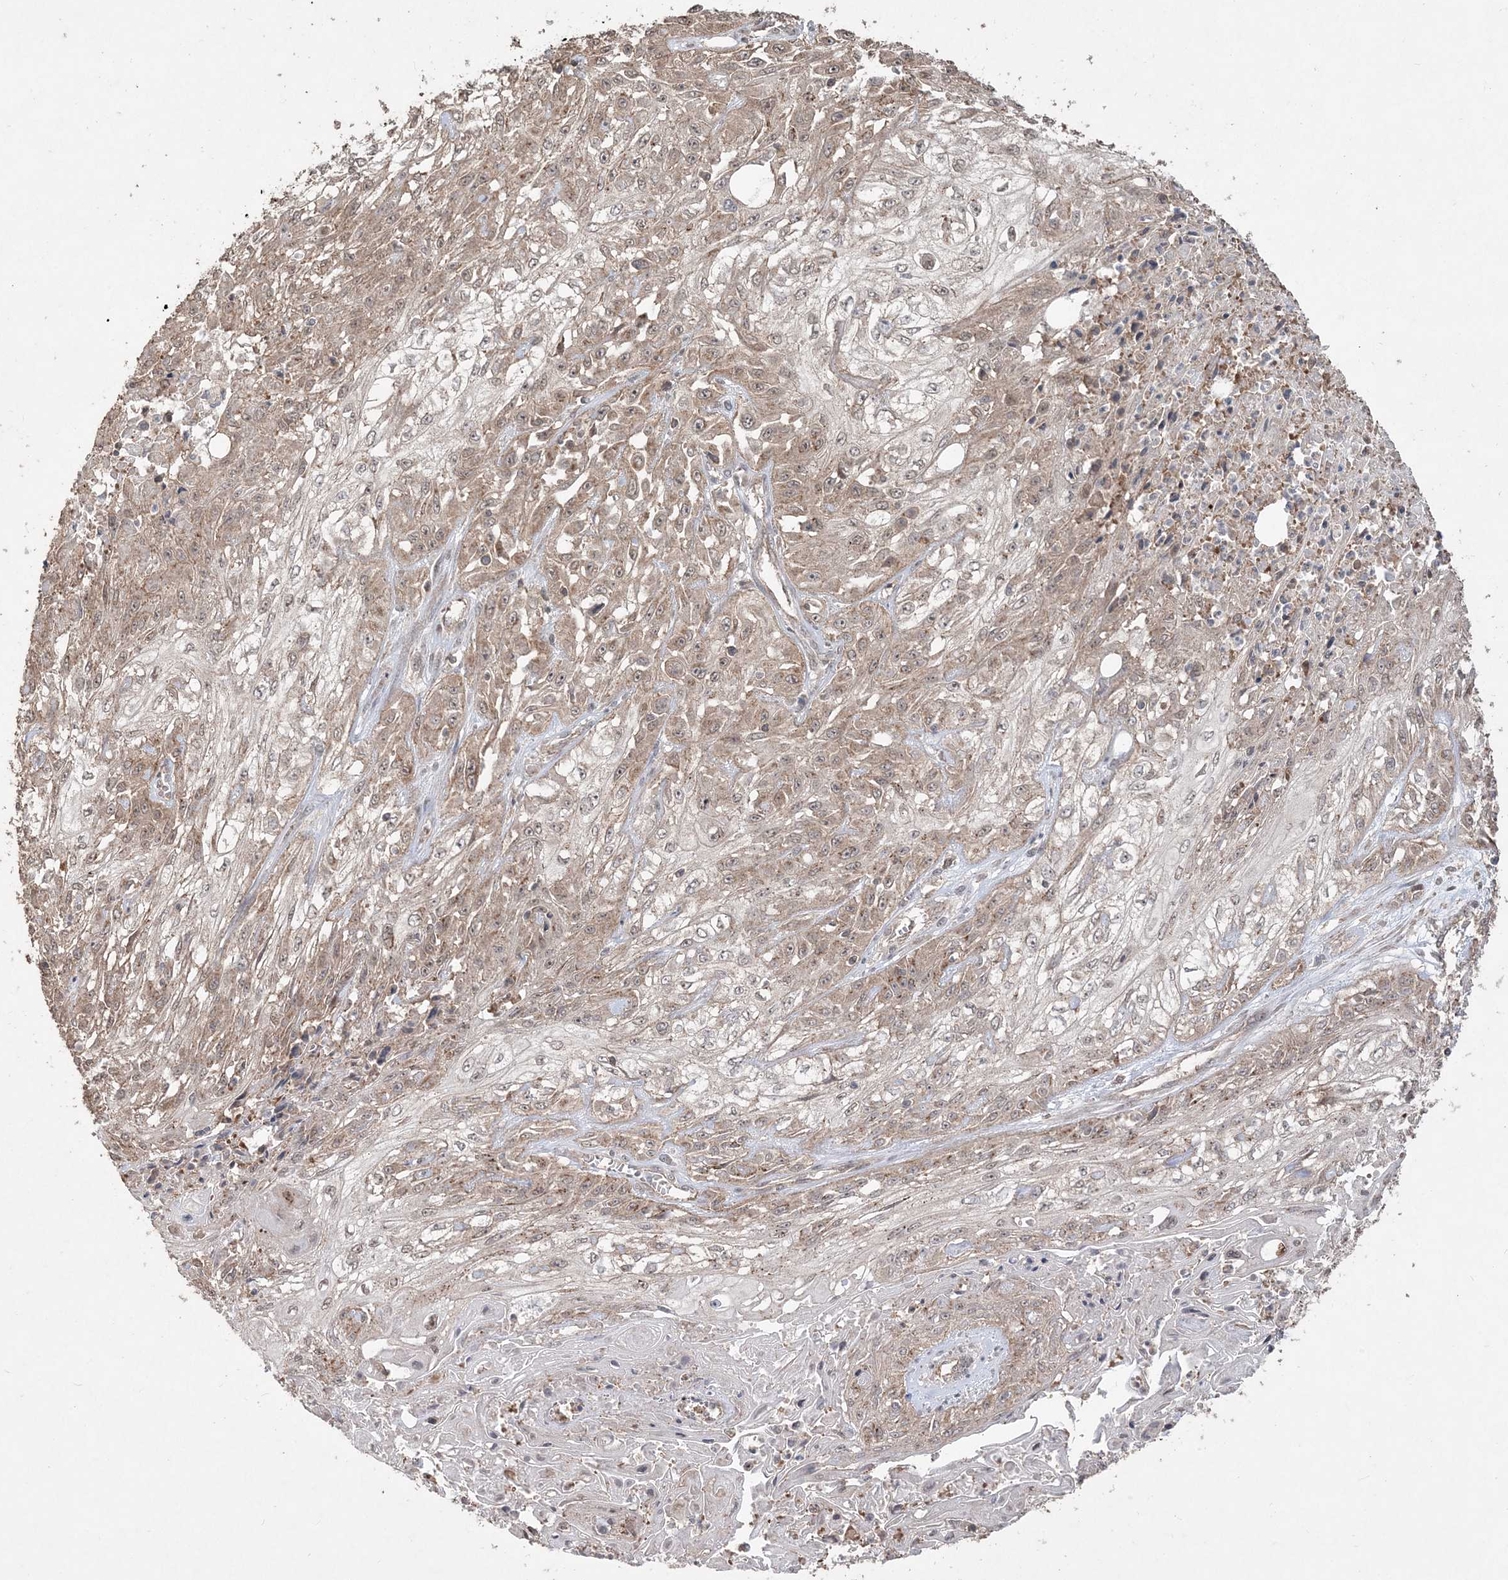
{"staining": {"intensity": "weak", "quantity": ">75%", "location": "cytoplasmic/membranous"}, "tissue": "skin cancer", "cell_type": "Tumor cells", "image_type": "cancer", "snomed": [{"axis": "morphology", "description": "Squamous cell carcinoma, NOS"}, {"axis": "morphology", "description": "Squamous cell carcinoma, metastatic, NOS"}, {"axis": "topography", "description": "Skin"}, {"axis": "topography", "description": "Lymph node"}], "caption": "A brown stain highlights weak cytoplasmic/membranous expression of a protein in human skin cancer tumor cells.", "gene": "EHHADH", "patient": {"sex": "male", "age": 75}}